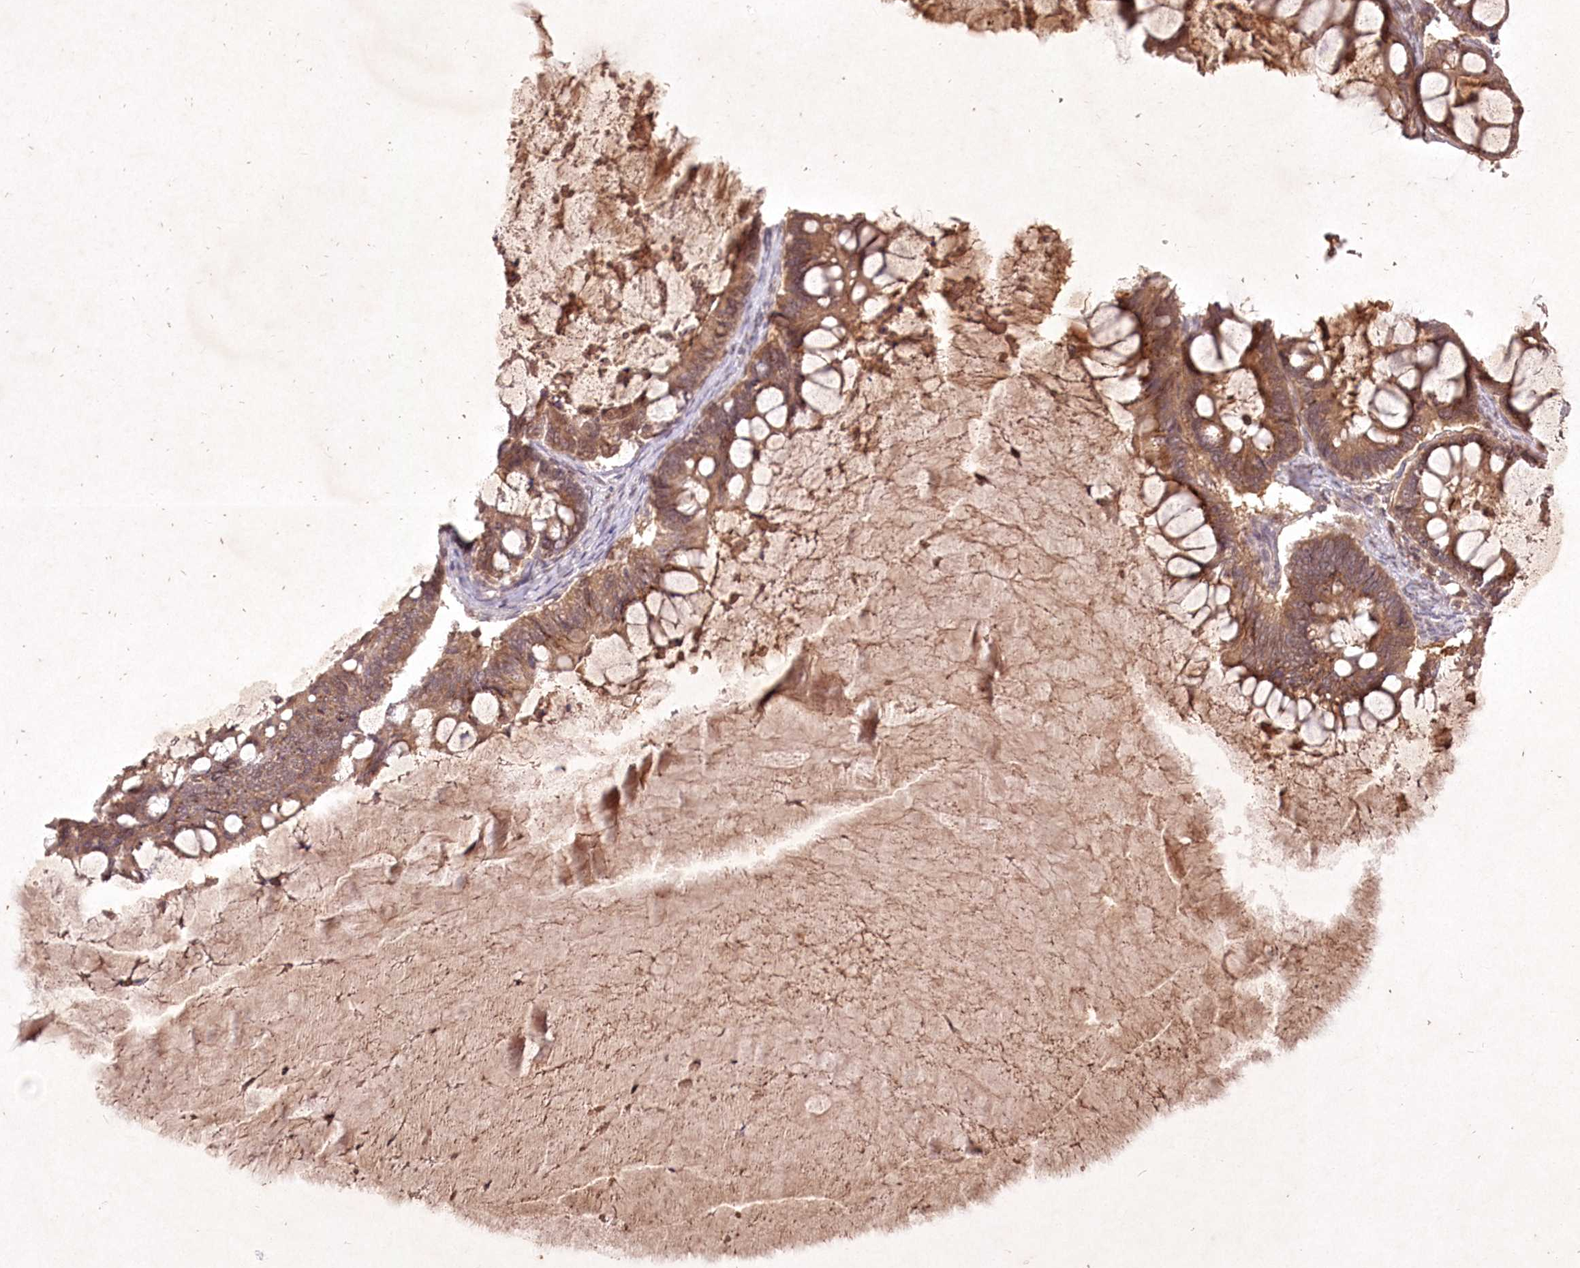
{"staining": {"intensity": "moderate", "quantity": ">75%", "location": "cytoplasmic/membranous"}, "tissue": "ovarian cancer", "cell_type": "Tumor cells", "image_type": "cancer", "snomed": [{"axis": "morphology", "description": "Cystadenocarcinoma, mucinous, NOS"}, {"axis": "topography", "description": "Ovary"}], "caption": "Ovarian mucinous cystadenocarcinoma stained with IHC shows moderate cytoplasmic/membranous positivity in about >75% of tumor cells. Using DAB (brown) and hematoxylin (blue) stains, captured at high magnification using brightfield microscopy.", "gene": "IRAK1BP1", "patient": {"sex": "female", "age": 61}}